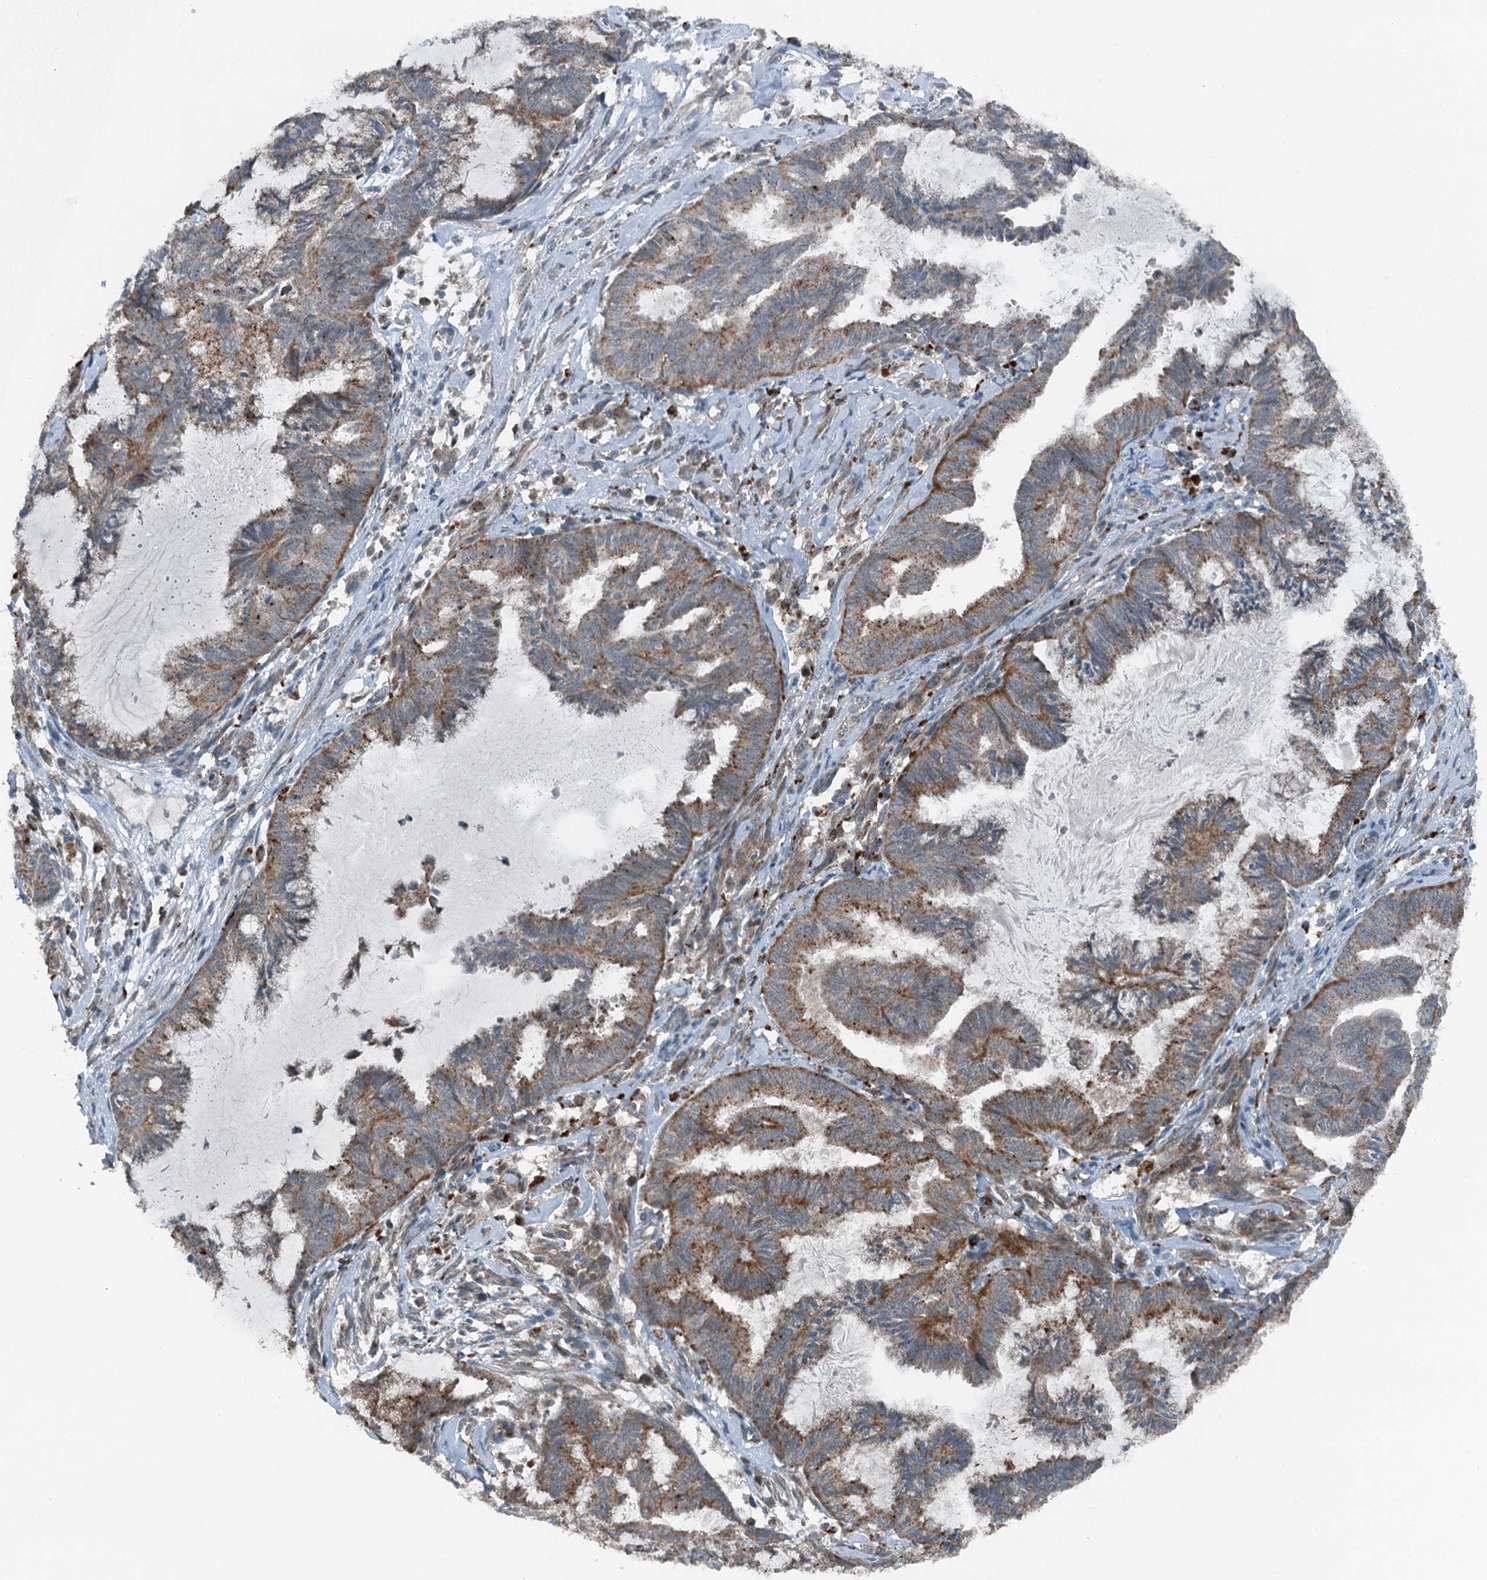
{"staining": {"intensity": "weak", "quantity": ">75%", "location": "cytoplasmic/membranous"}, "tissue": "endometrial cancer", "cell_type": "Tumor cells", "image_type": "cancer", "snomed": [{"axis": "morphology", "description": "Adenocarcinoma, NOS"}, {"axis": "topography", "description": "Endometrium"}], "caption": "Immunohistochemistry of endometrial cancer displays low levels of weak cytoplasmic/membranous staining in about >75% of tumor cells.", "gene": "BMERB1", "patient": {"sex": "female", "age": 86}}